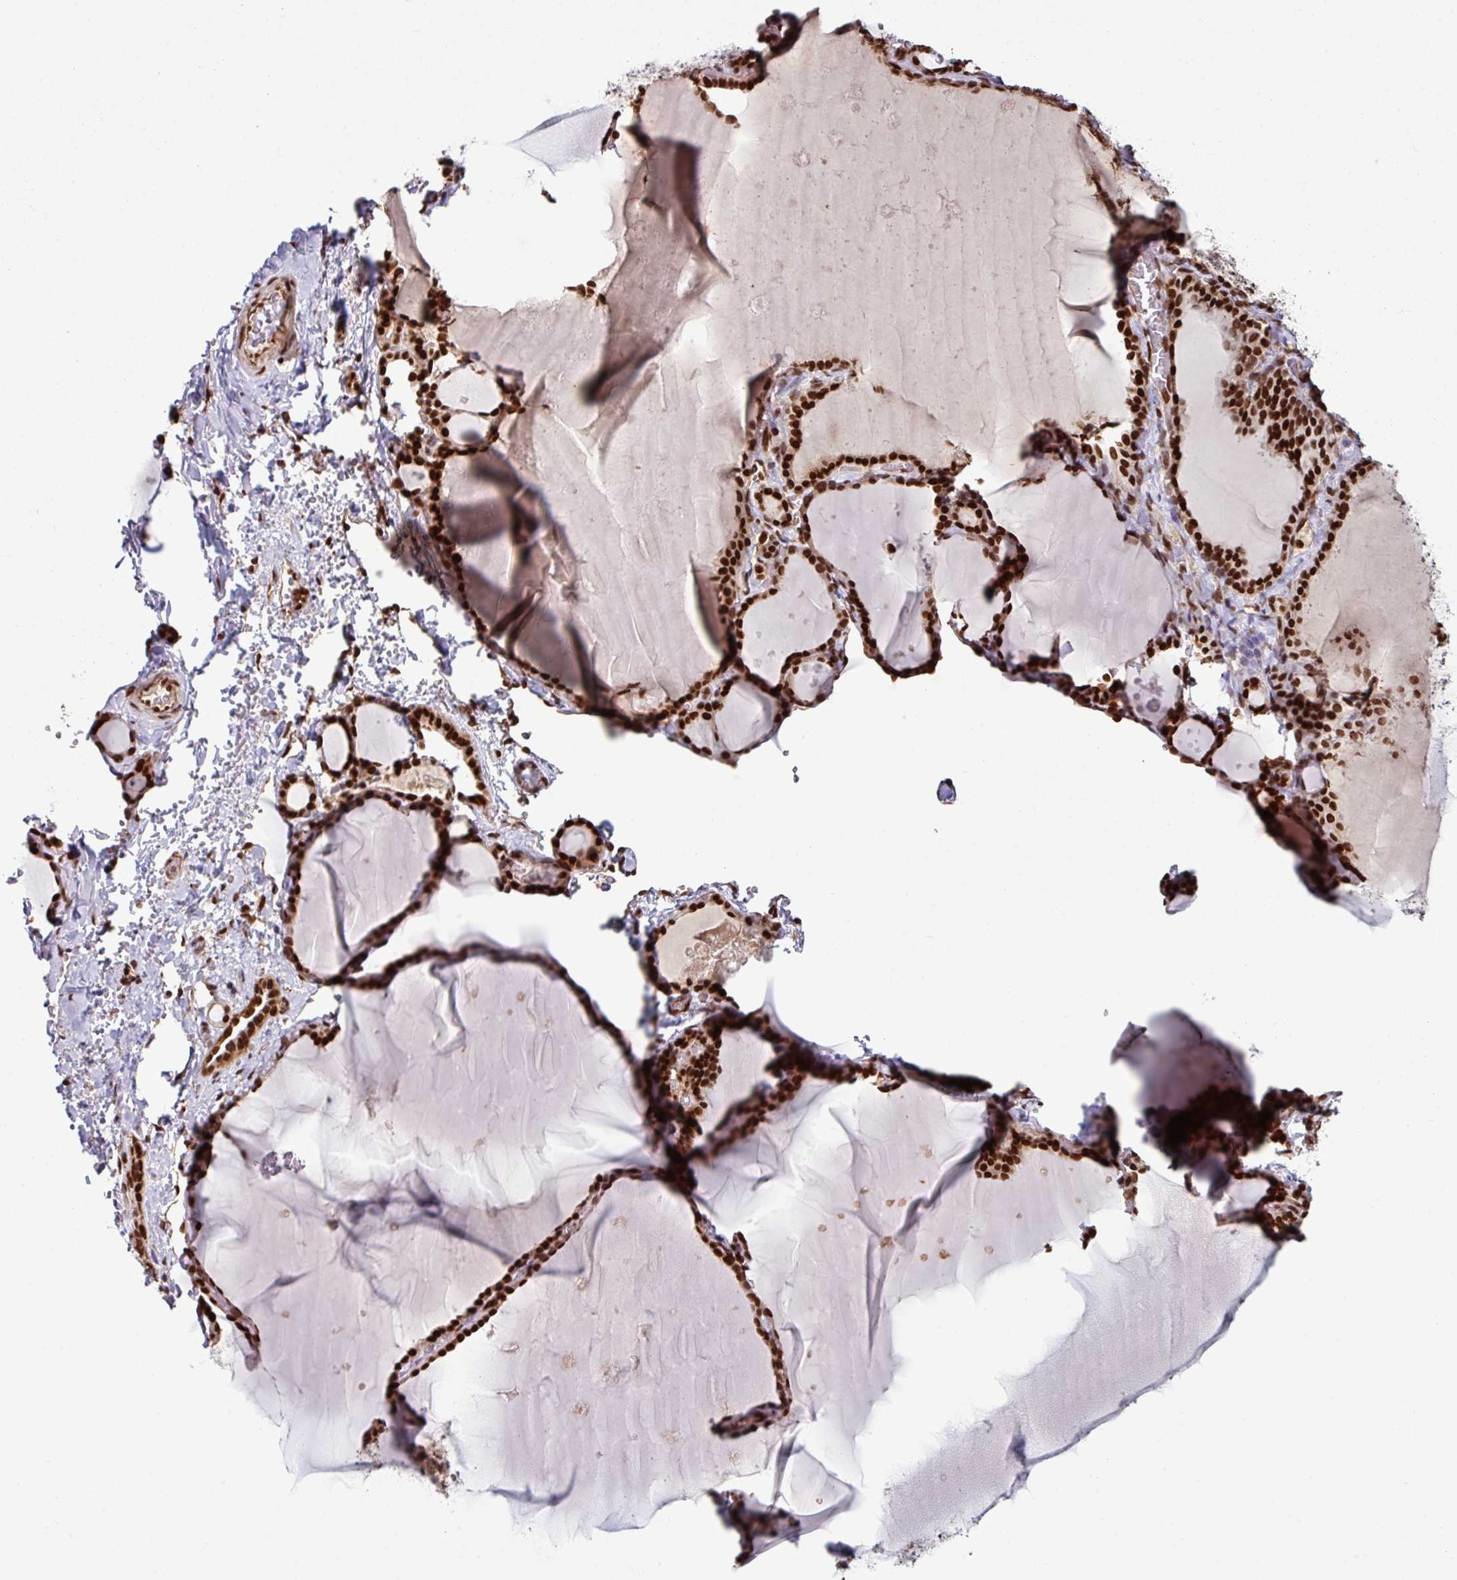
{"staining": {"intensity": "strong", "quantity": ">75%", "location": "nuclear"}, "tissue": "thyroid gland", "cell_type": "Glandular cells", "image_type": "normal", "snomed": [{"axis": "morphology", "description": "Normal tissue, NOS"}, {"axis": "topography", "description": "Thyroid gland"}], "caption": "High-magnification brightfield microscopy of normal thyroid gland stained with DAB (brown) and counterstained with hematoxylin (blue). glandular cells exhibit strong nuclear staining is present in about>75% of cells.", "gene": "MORF4L2", "patient": {"sex": "female", "age": 49}}